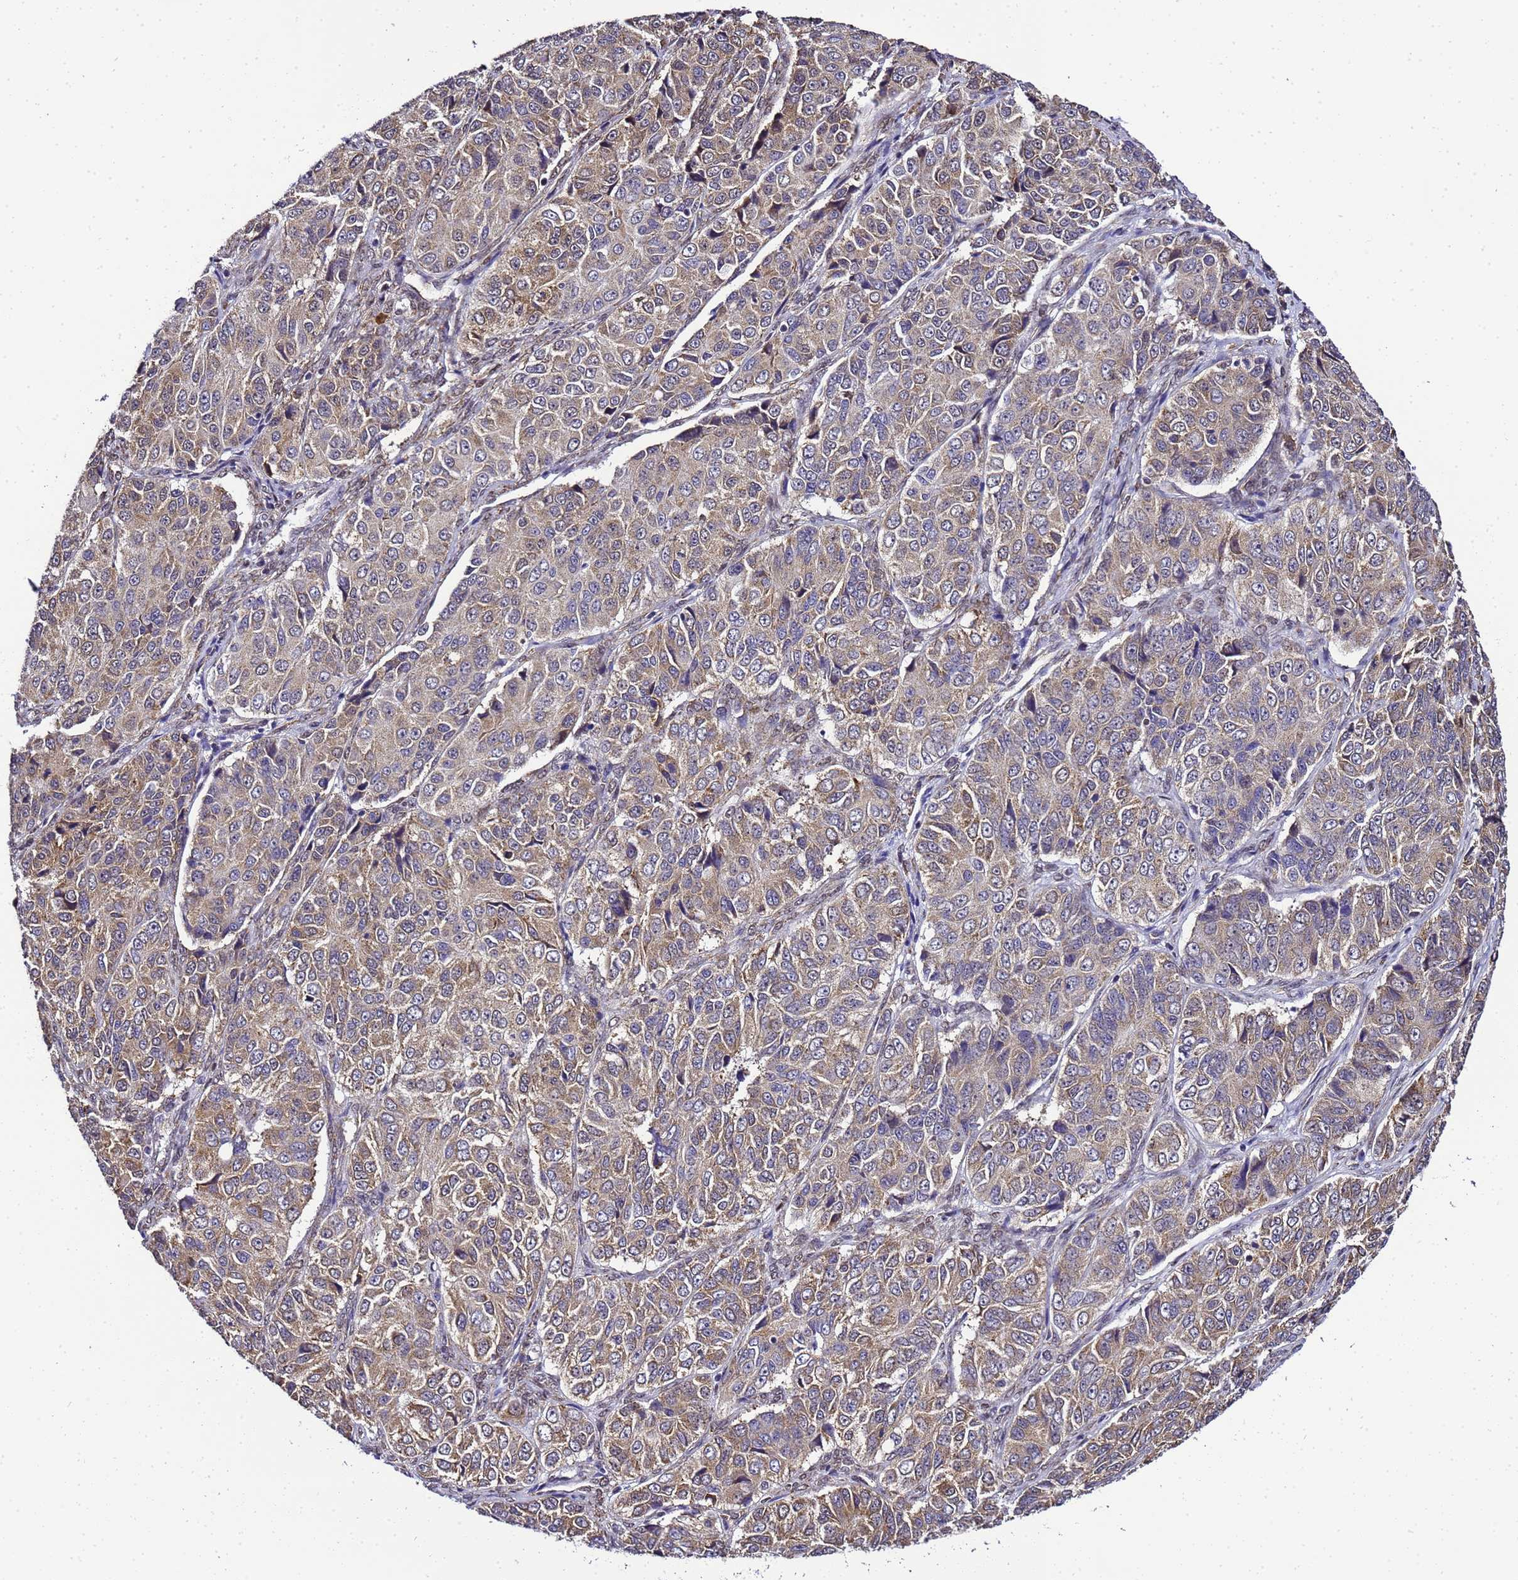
{"staining": {"intensity": "weak", "quantity": ">75%", "location": "cytoplasmic/membranous"}, "tissue": "ovarian cancer", "cell_type": "Tumor cells", "image_type": "cancer", "snomed": [{"axis": "morphology", "description": "Carcinoma, endometroid"}, {"axis": "topography", "description": "Ovary"}], "caption": "A brown stain labels weak cytoplasmic/membranous positivity of a protein in human endometroid carcinoma (ovarian) tumor cells.", "gene": "SMN1", "patient": {"sex": "female", "age": 51}}